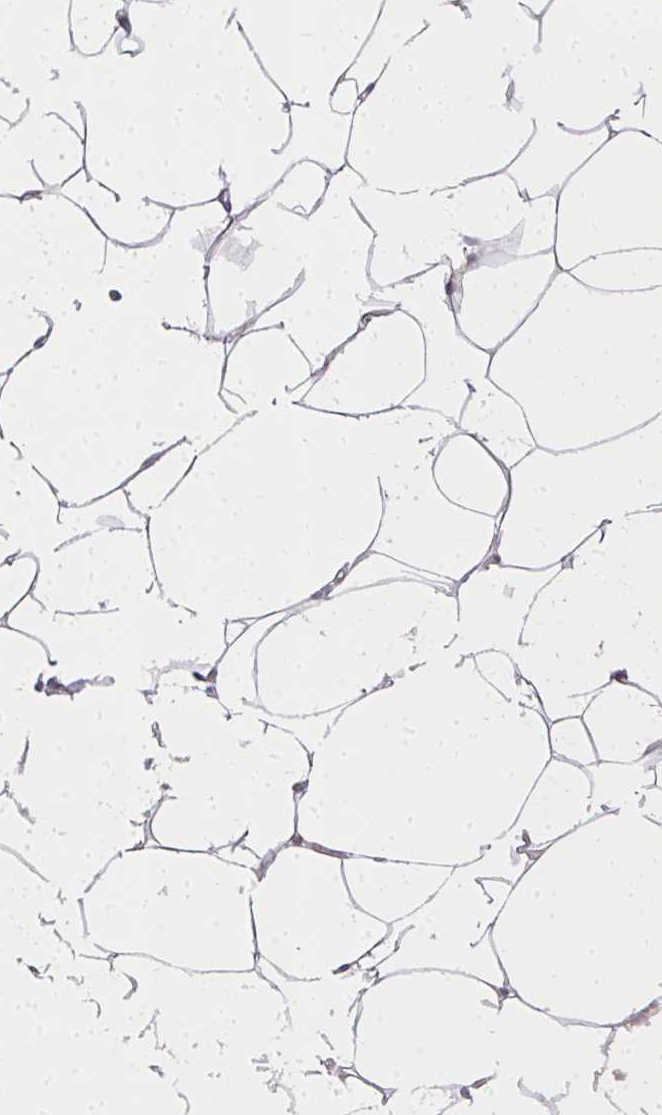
{"staining": {"intensity": "negative", "quantity": "none", "location": "none"}, "tissue": "breast", "cell_type": "Adipocytes", "image_type": "normal", "snomed": [{"axis": "morphology", "description": "Normal tissue, NOS"}, {"axis": "topography", "description": "Breast"}], "caption": "Immunohistochemical staining of benign breast reveals no significant positivity in adipocytes. (DAB IHC with hematoxylin counter stain).", "gene": "MED19", "patient": {"sex": "female", "age": 27}}